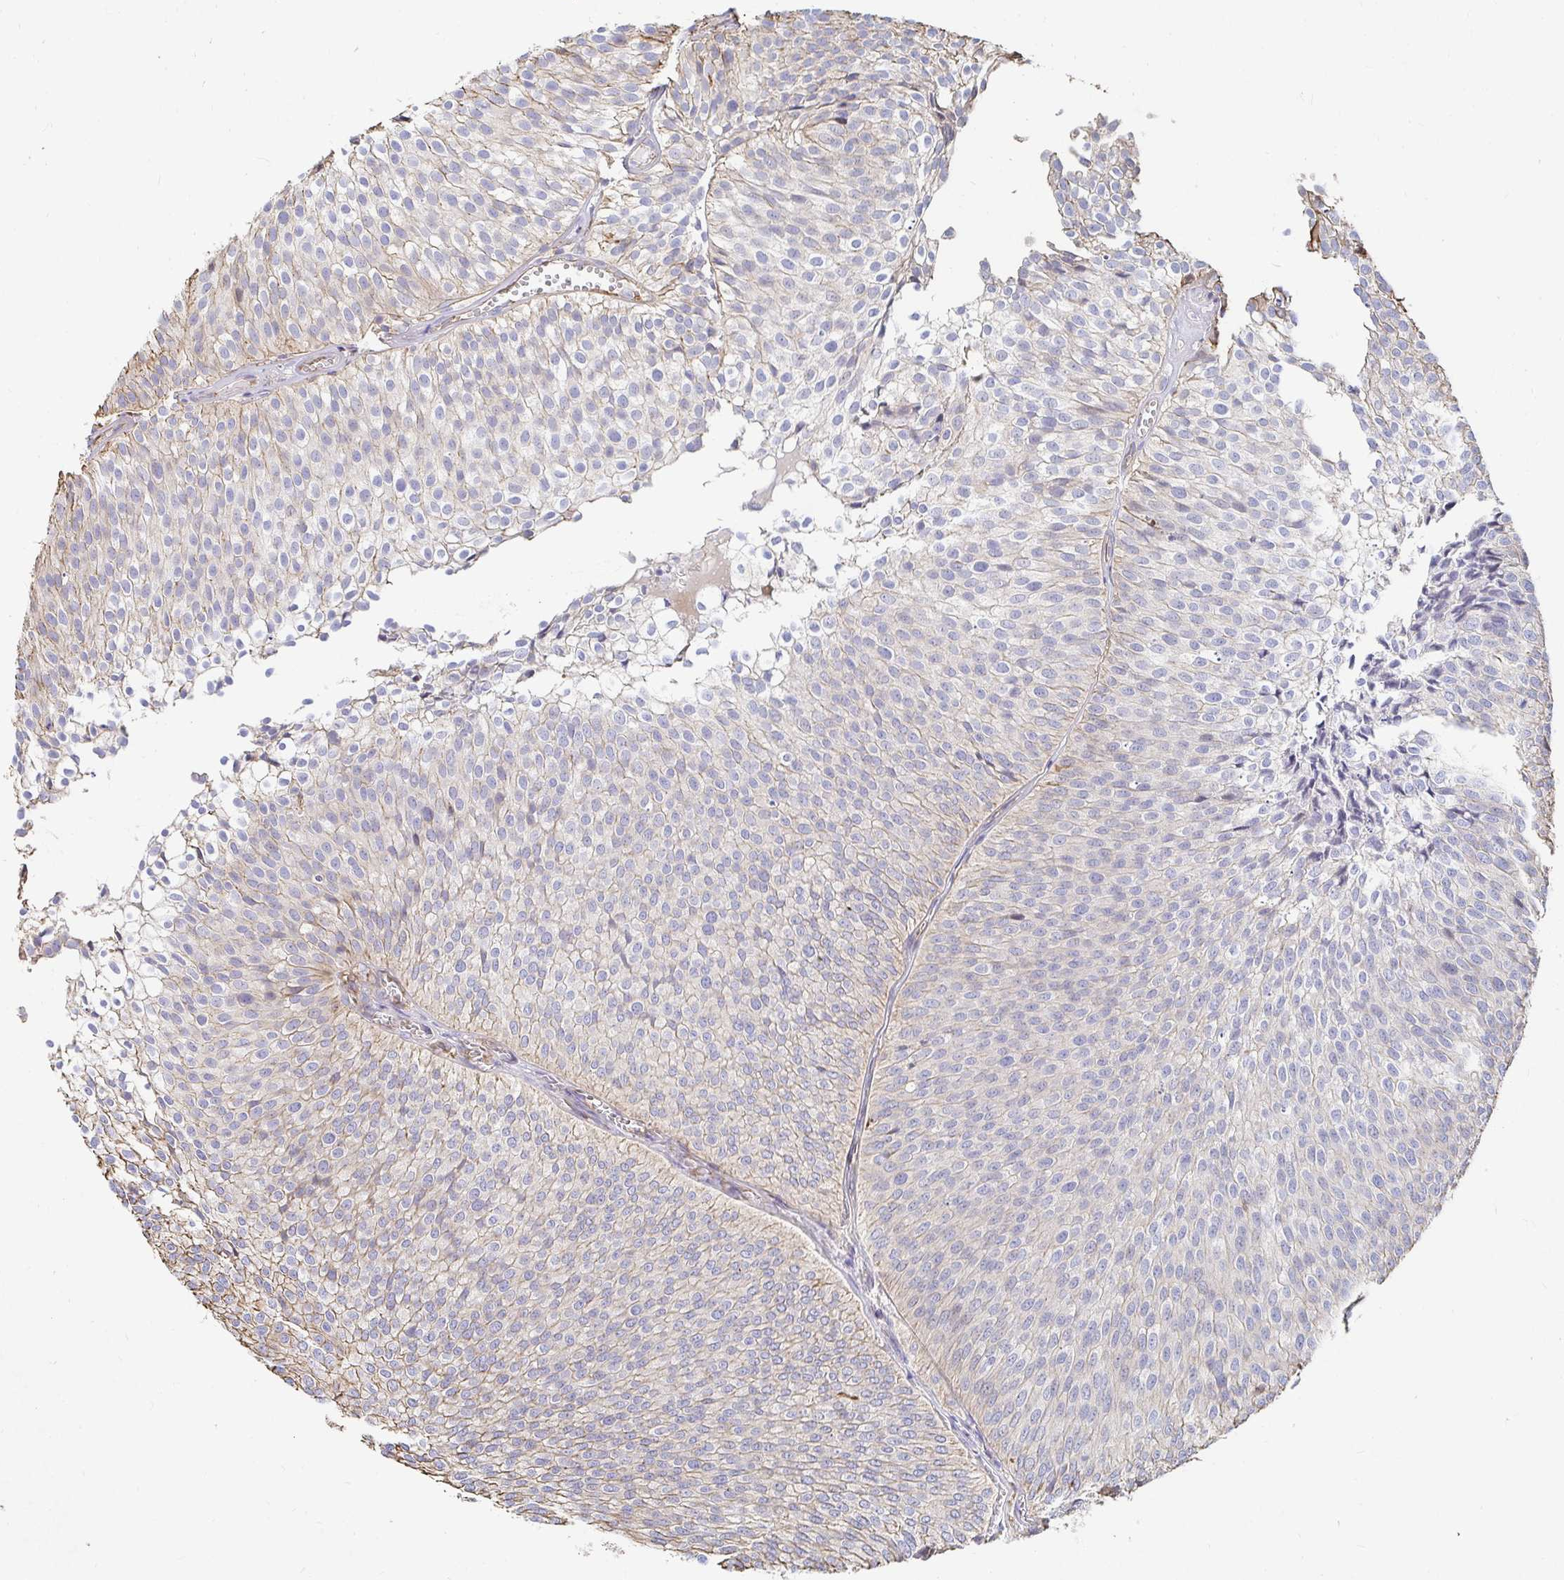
{"staining": {"intensity": "negative", "quantity": "none", "location": "none"}, "tissue": "urothelial cancer", "cell_type": "Tumor cells", "image_type": "cancer", "snomed": [{"axis": "morphology", "description": "Urothelial carcinoma, Low grade"}, {"axis": "topography", "description": "Urinary bladder"}], "caption": "Photomicrograph shows no significant protein expression in tumor cells of urothelial carcinoma (low-grade). (Stains: DAB (3,3'-diaminobenzidine) immunohistochemistry (IHC) with hematoxylin counter stain, Microscopy: brightfield microscopy at high magnification).", "gene": "PTPN14", "patient": {"sex": "male", "age": 91}}